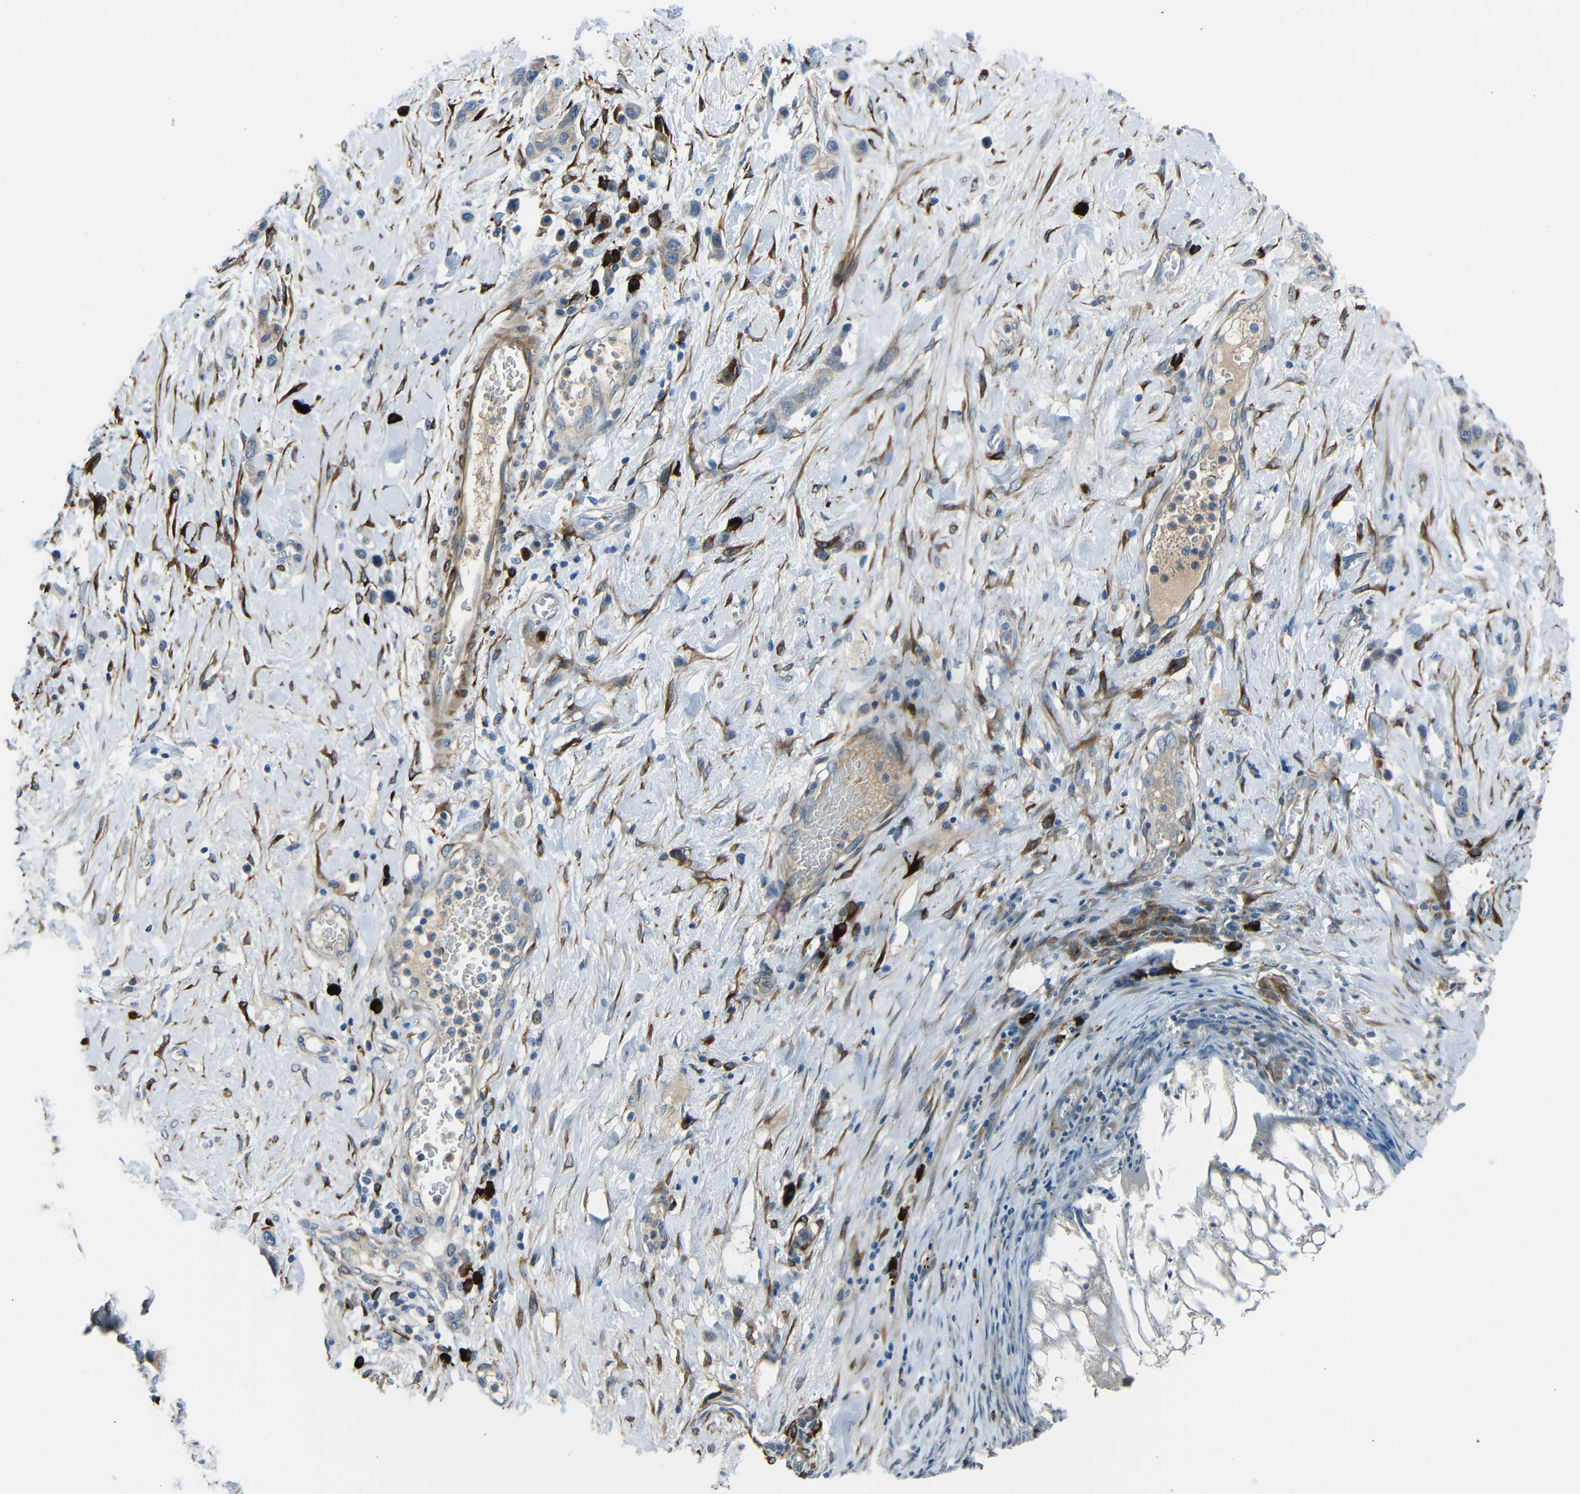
{"staining": {"intensity": "weak", "quantity": ">75%", "location": "cytoplasmic/membranous"}, "tissue": "stomach cancer", "cell_type": "Tumor cells", "image_type": "cancer", "snomed": [{"axis": "morphology", "description": "Adenocarcinoma, NOS"}, {"axis": "morphology", "description": "Adenocarcinoma, High grade"}, {"axis": "topography", "description": "Stomach, upper"}, {"axis": "topography", "description": "Stomach, lower"}], "caption": "Tumor cells demonstrate low levels of weak cytoplasmic/membranous positivity in approximately >75% of cells in adenocarcinoma (high-grade) (stomach).", "gene": "DCLK1", "patient": {"sex": "female", "age": 65}}